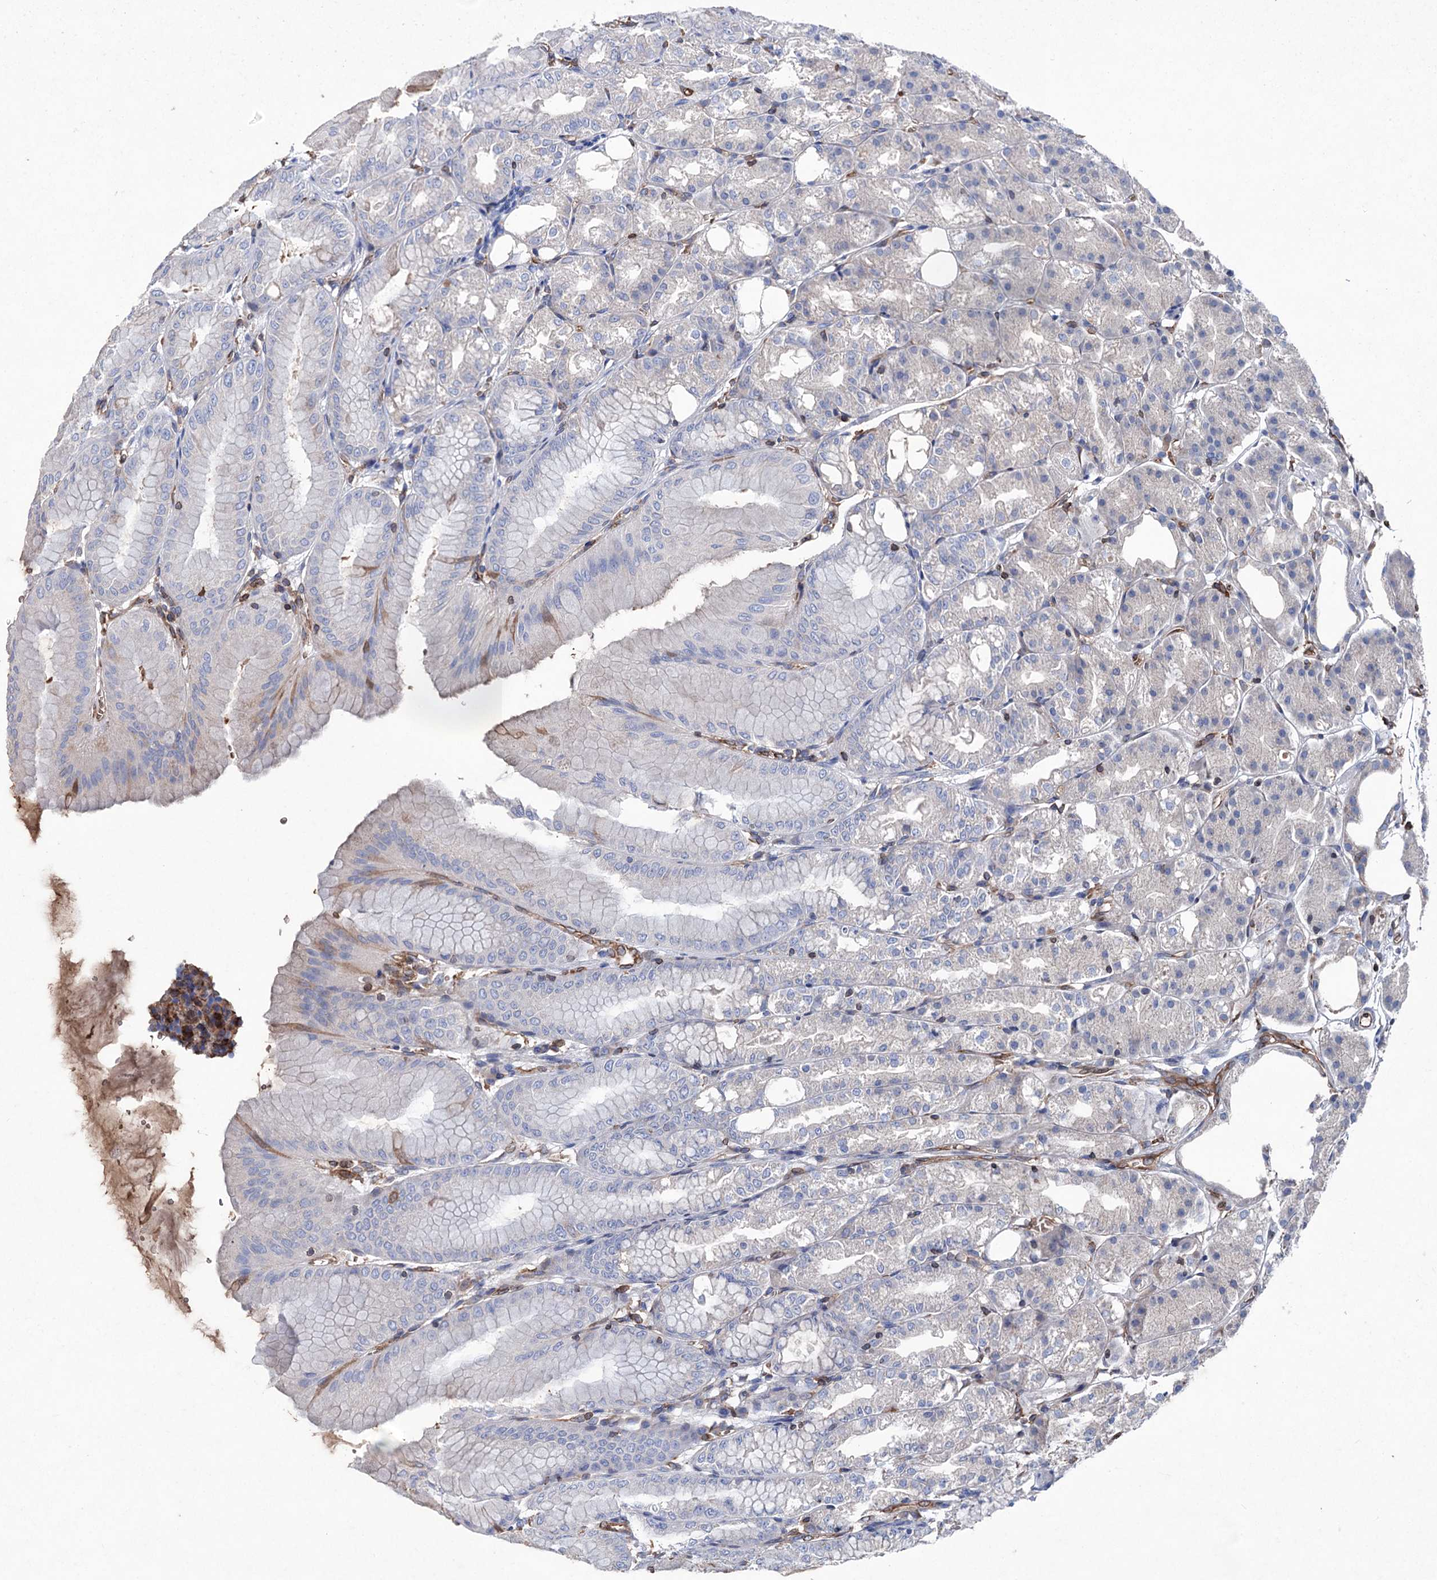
{"staining": {"intensity": "weak", "quantity": "<25%", "location": "cytoplasmic/membranous"}, "tissue": "stomach", "cell_type": "Glandular cells", "image_type": "normal", "snomed": [{"axis": "morphology", "description": "Normal tissue, NOS"}, {"axis": "topography", "description": "Stomach, lower"}], "caption": "The histopathology image displays no significant expression in glandular cells of stomach. (Brightfield microscopy of DAB (3,3'-diaminobenzidine) IHC at high magnification).", "gene": "STING1", "patient": {"sex": "male", "age": 71}}